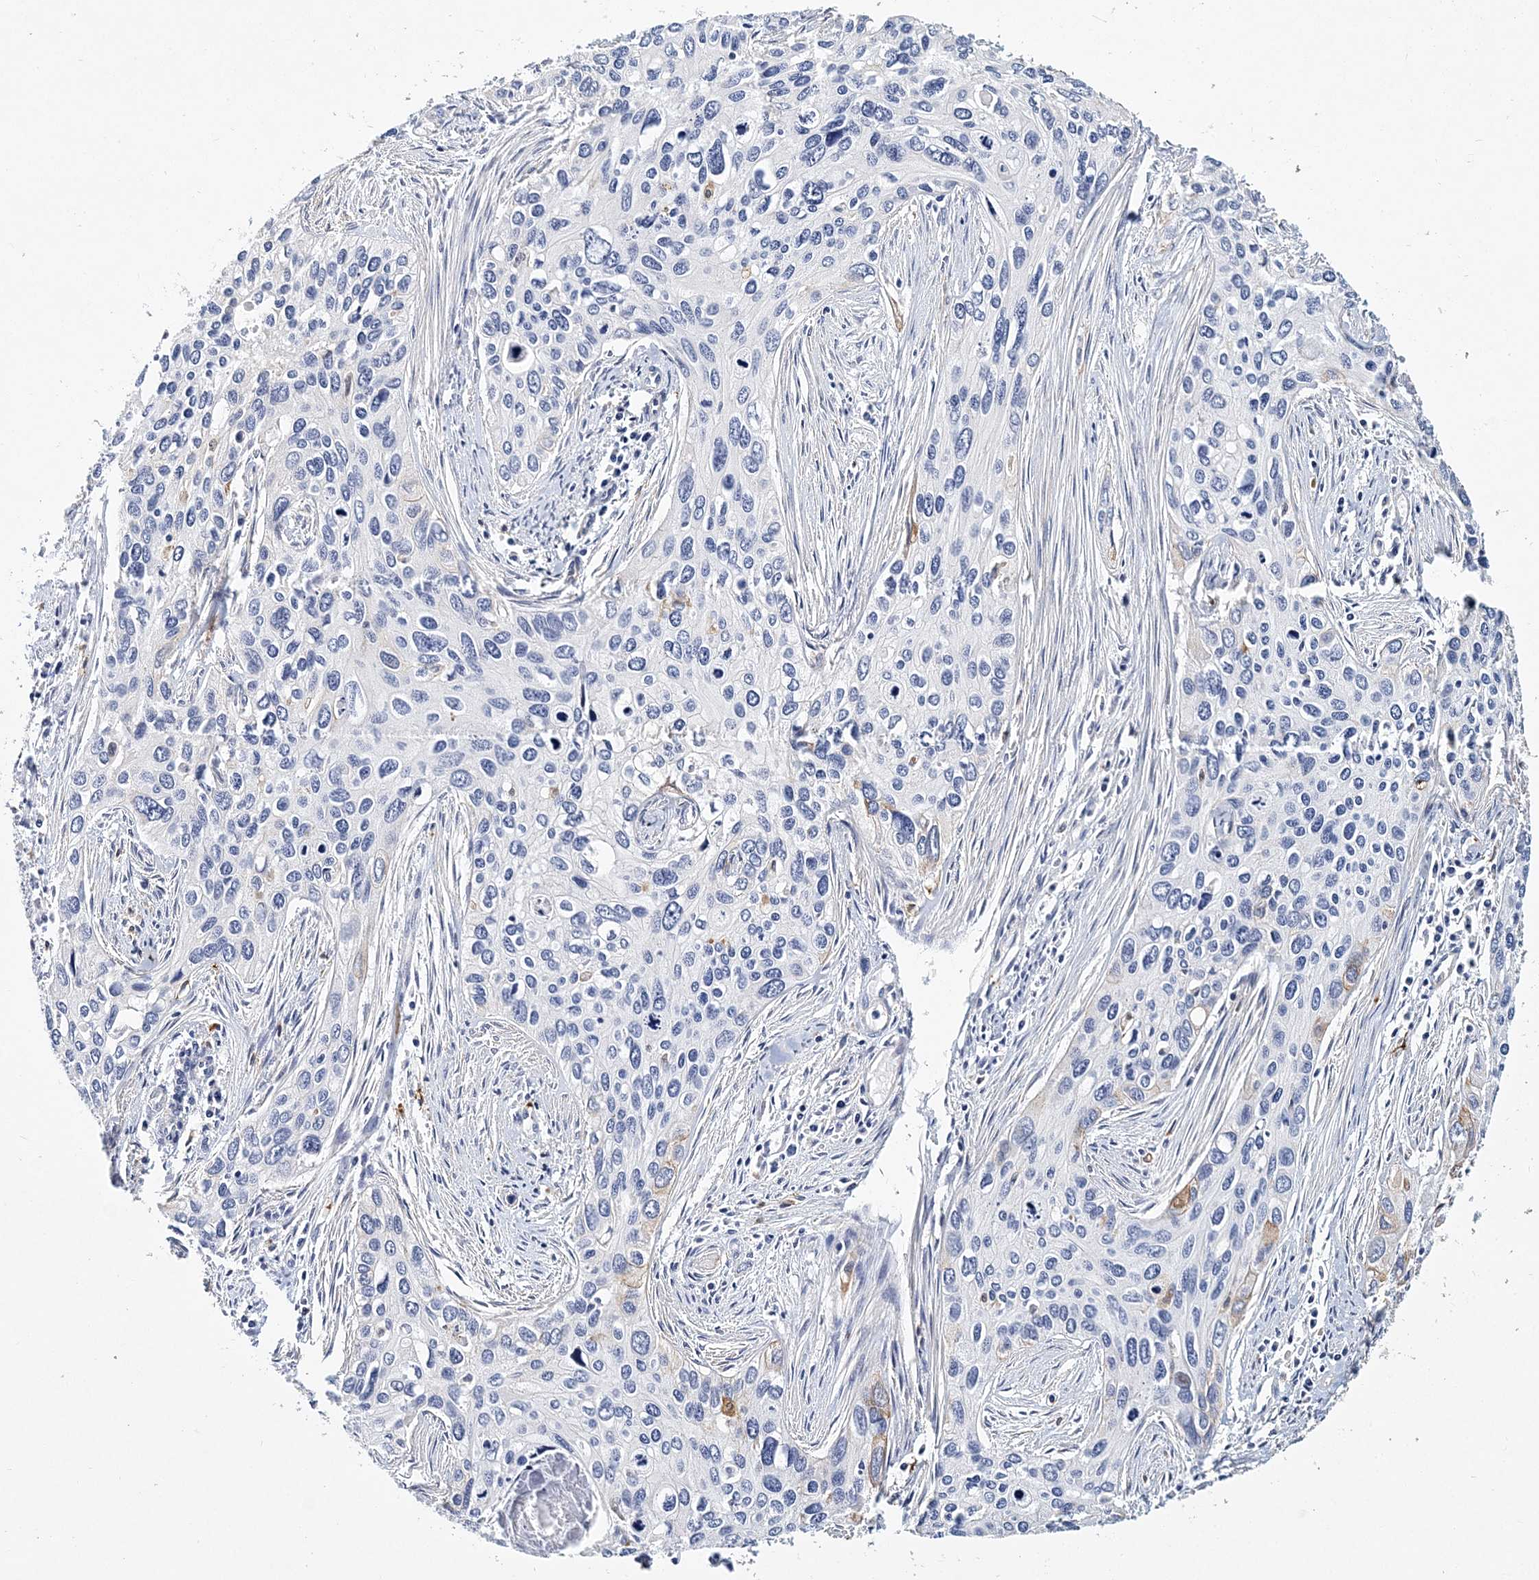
{"staining": {"intensity": "negative", "quantity": "none", "location": "none"}, "tissue": "cervical cancer", "cell_type": "Tumor cells", "image_type": "cancer", "snomed": [{"axis": "morphology", "description": "Squamous cell carcinoma, NOS"}, {"axis": "topography", "description": "Cervix"}], "caption": "The micrograph displays no significant expression in tumor cells of cervical cancer (squamous cell carcinoma).", "gene": "ITGA2B", "patient": {"sex": "female", "age": 55}}